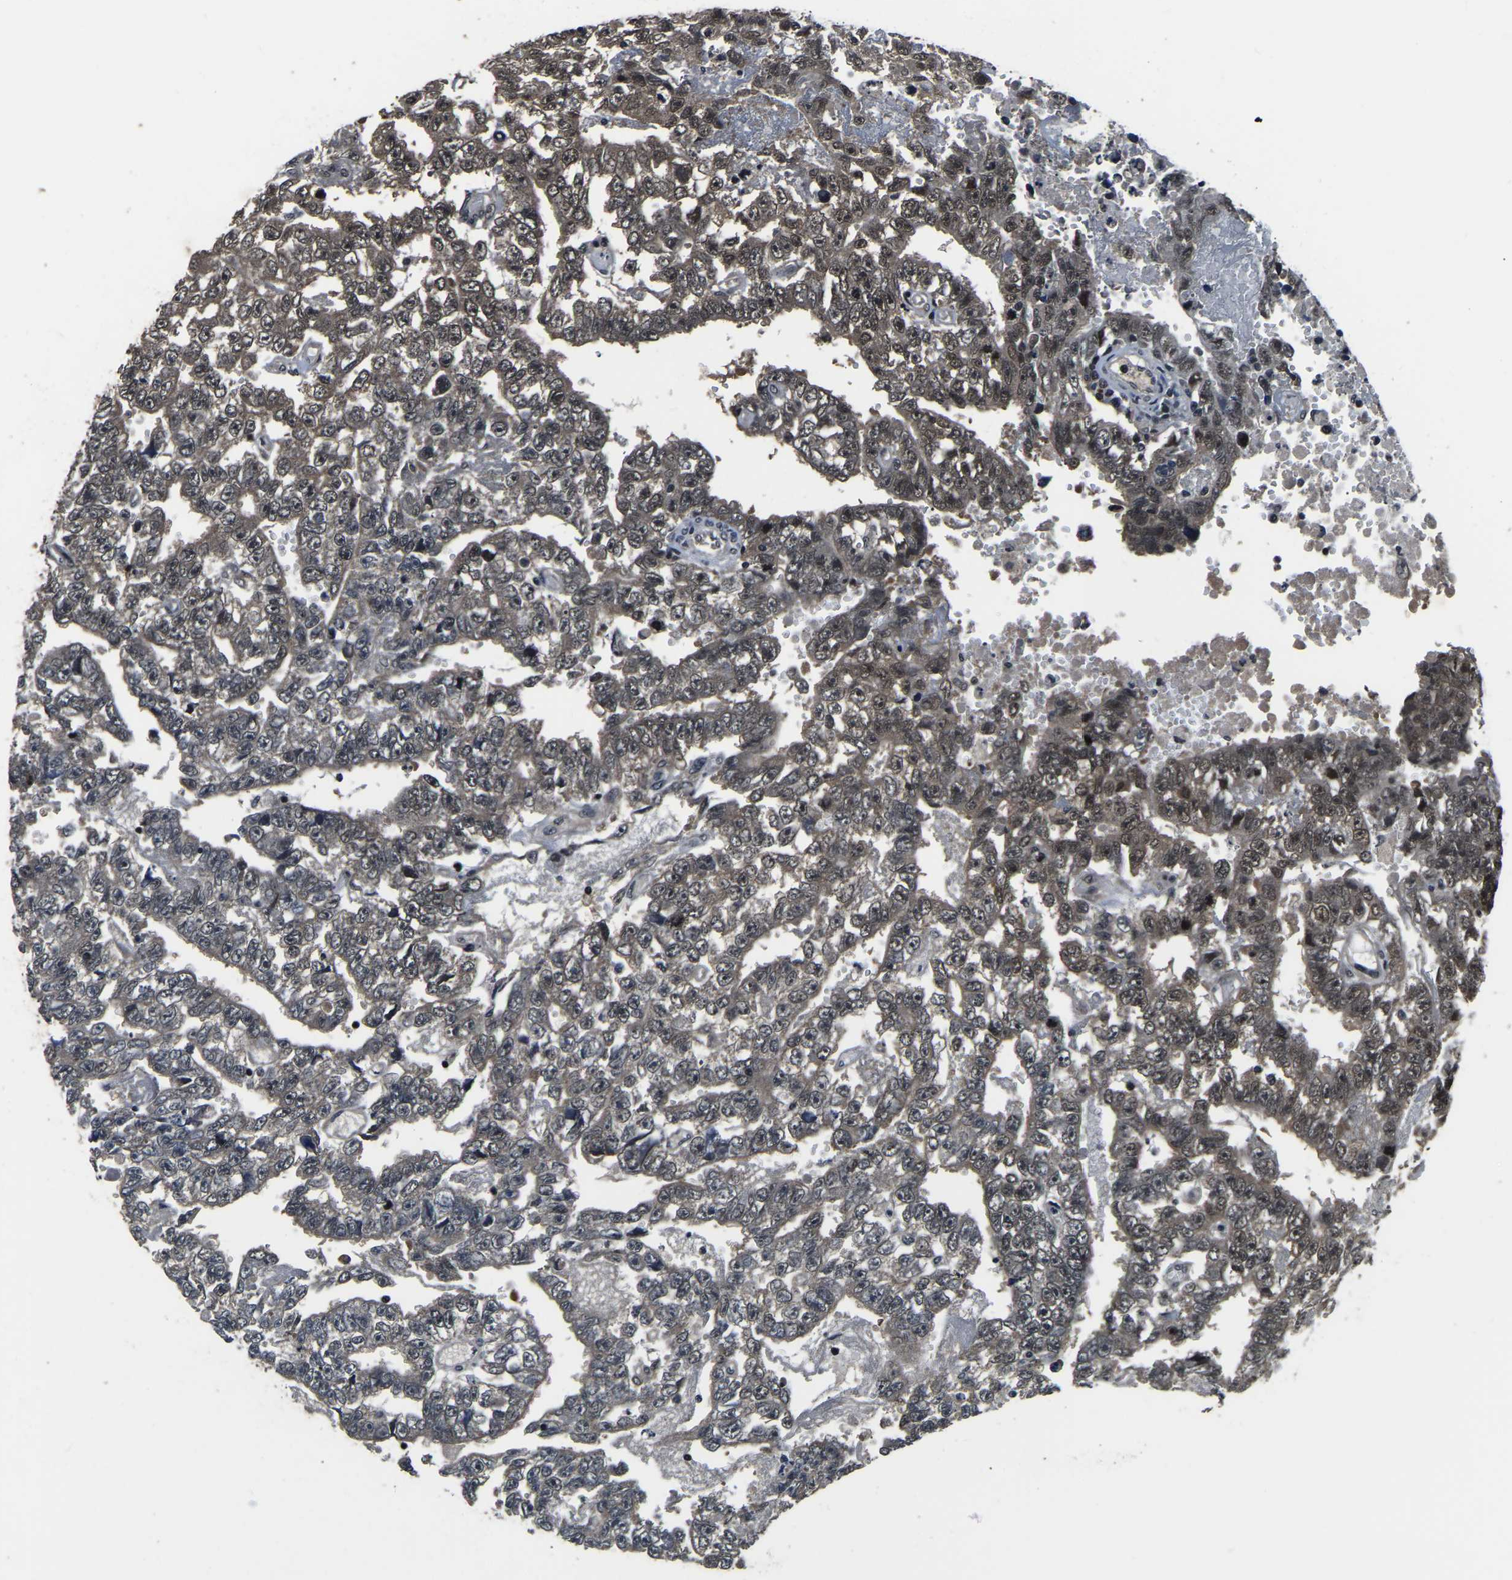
{"staining": {"intensity": "weak", "quantity": ">75%", "location": "cytoplasmic/membranous,nuclear"}, "tissue": "testis cancer", "cell_type": "Tumor cells", "image_type": "cancer", "snomed": [{"axis": "morphology", "description": "Carcinoma, Embryonal, NOS"}, {"axis": "topography", "description": "Testis"}], "caption": "A micrograph showing weak cytoplasmic/membranous and nuclear positivity in about >75% of tumor cells in embryonal carcinoma (testis), as visualized by brown immunohistochemical staining.", "gene": "ANKIB1", "patient": {"sex": "male", "age": 25}}